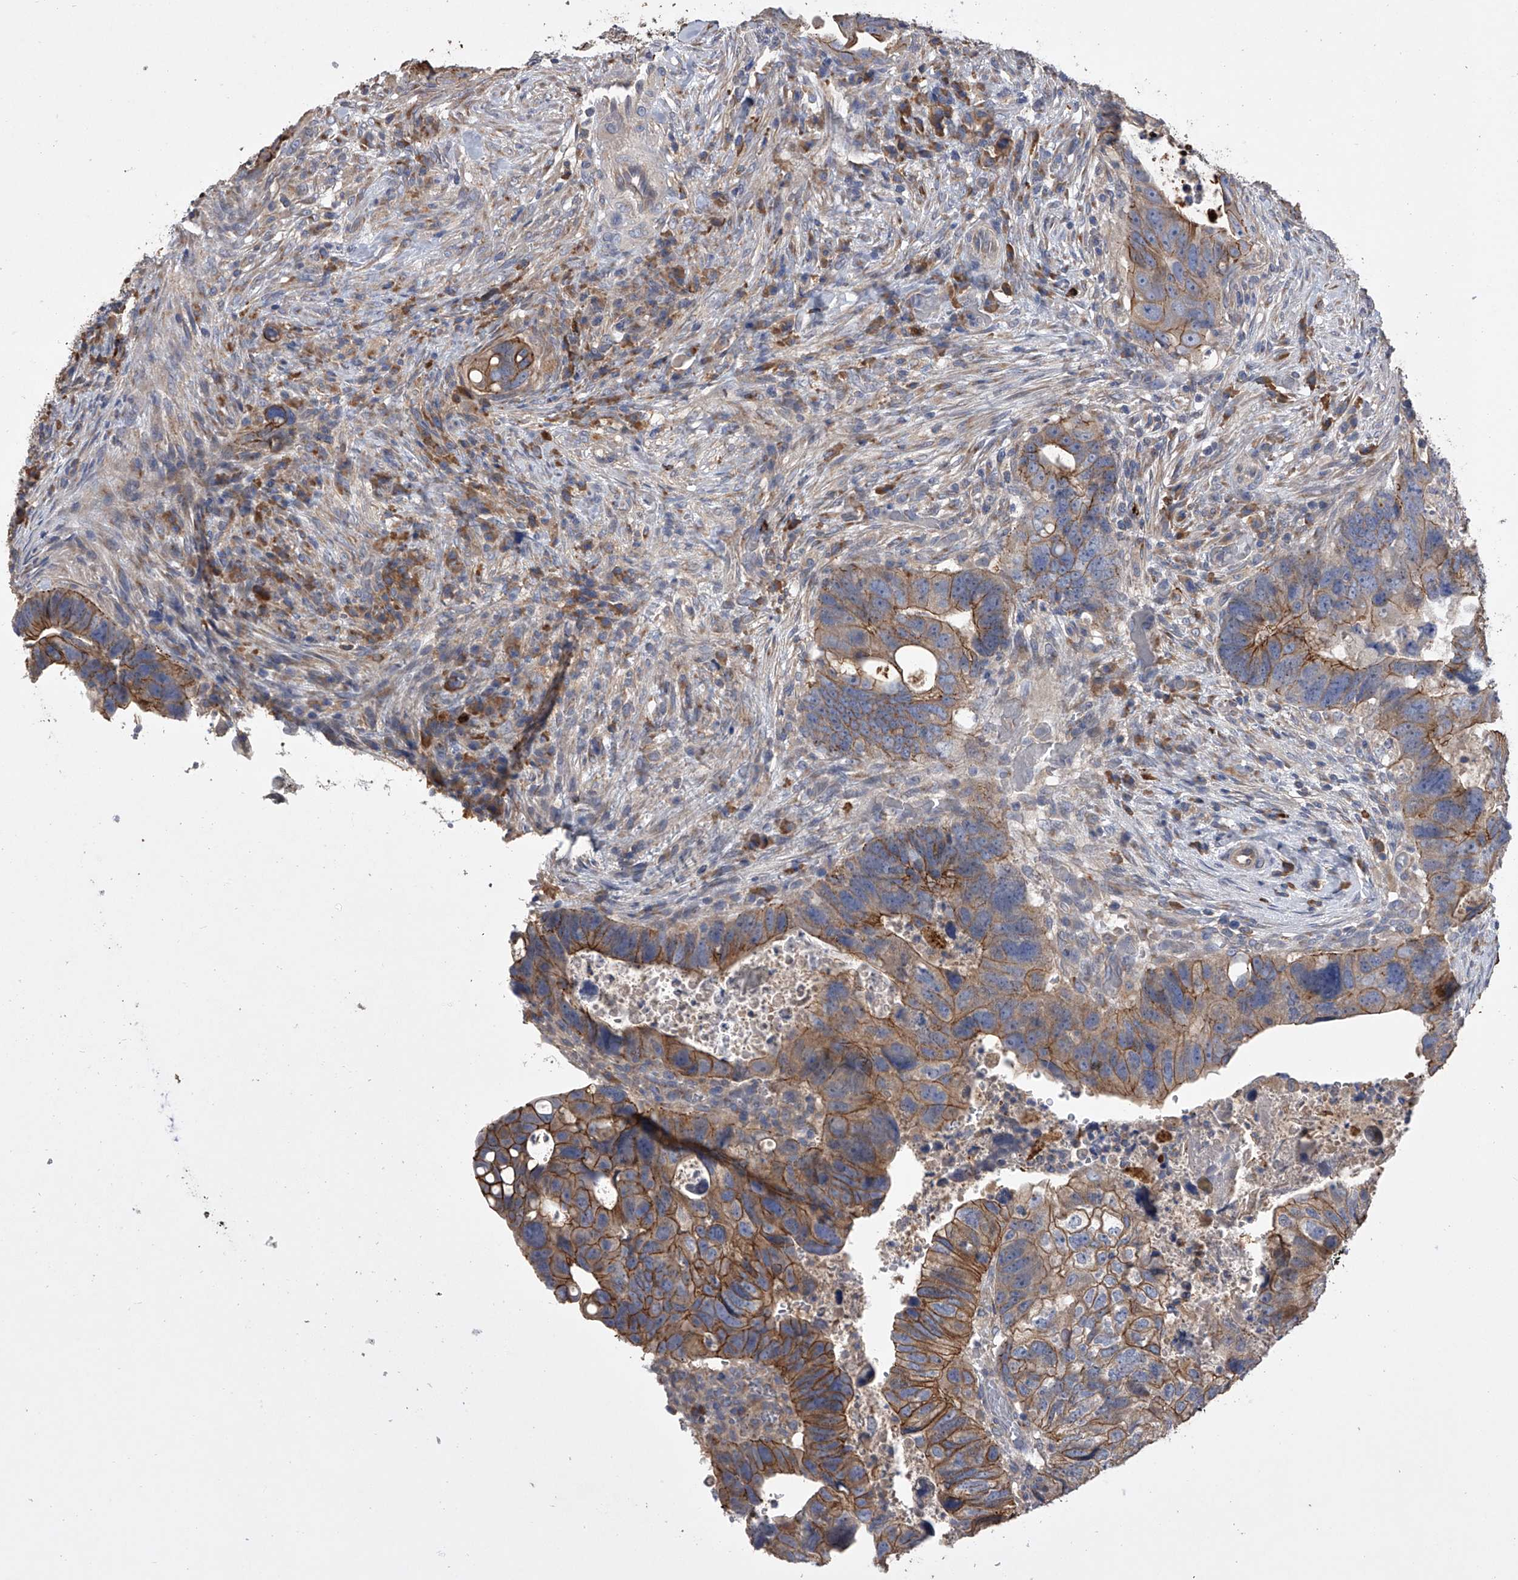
{"staining": {"intensity": "moderate", "quantity": ">75%", "location": "cytoplasmic/membranous"}, "tissue": "colorectal cancer", "cell_type": "Tumor cells", "image_type": "cancer", "snomed": [{"axis": "morphology", "description": "Adenocarcinoma, NOS"}, {"axis": "topography", "description": "Rectum"}], "caption": "An image of colorectal adenocarcinoma stained for a protein exhibits moderate cytoplasmic/membranous brown staining in tumor cells.", "gene": "ZNF343", "patient": {"sex": "male", "age": 59}}